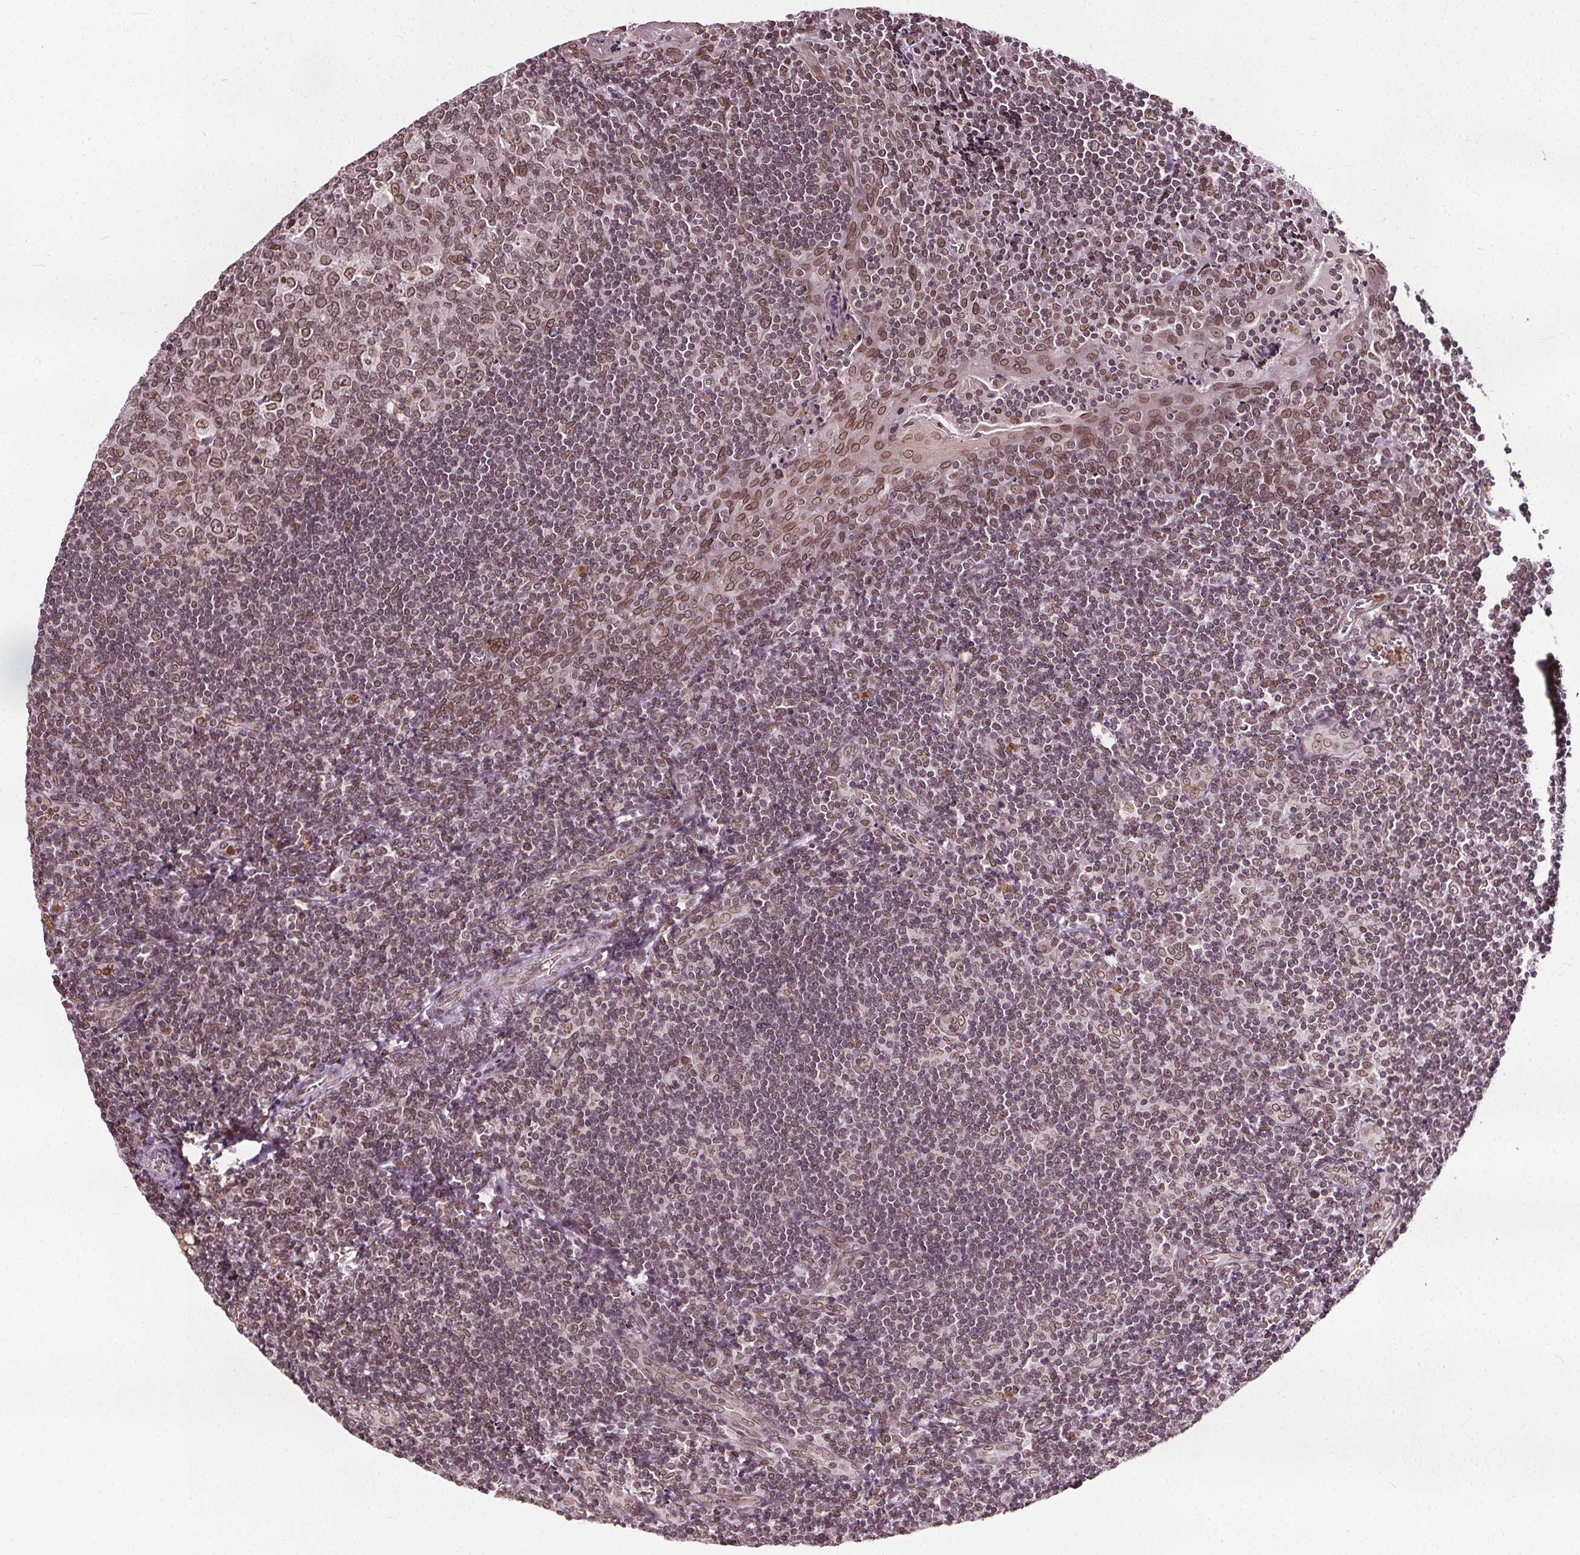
{"staining": {"intensity": "moderate", "quantity": ">75%", "location": "cytoplasmic/membranous,nuclear"}, "tissue": "tonsil", "cell_type": "Germinal center cells", "image_type": "normal", "snomed": [{"axis": "morphology", "description": "Normal tissue, NOS"}, {"axis": "morphology", "description": "Inflammation, NOS"}, {"axis": "topography", "description": "Tonsil"}], "caption": "Brown immunohistochemical staining in benign tonsil shows moderate cytoplasmic/membranous,nuclear positivity in about >75% of germinal center cells.", "gene": "TTC39C", "patient": {"sex": "female", "age": 31}}